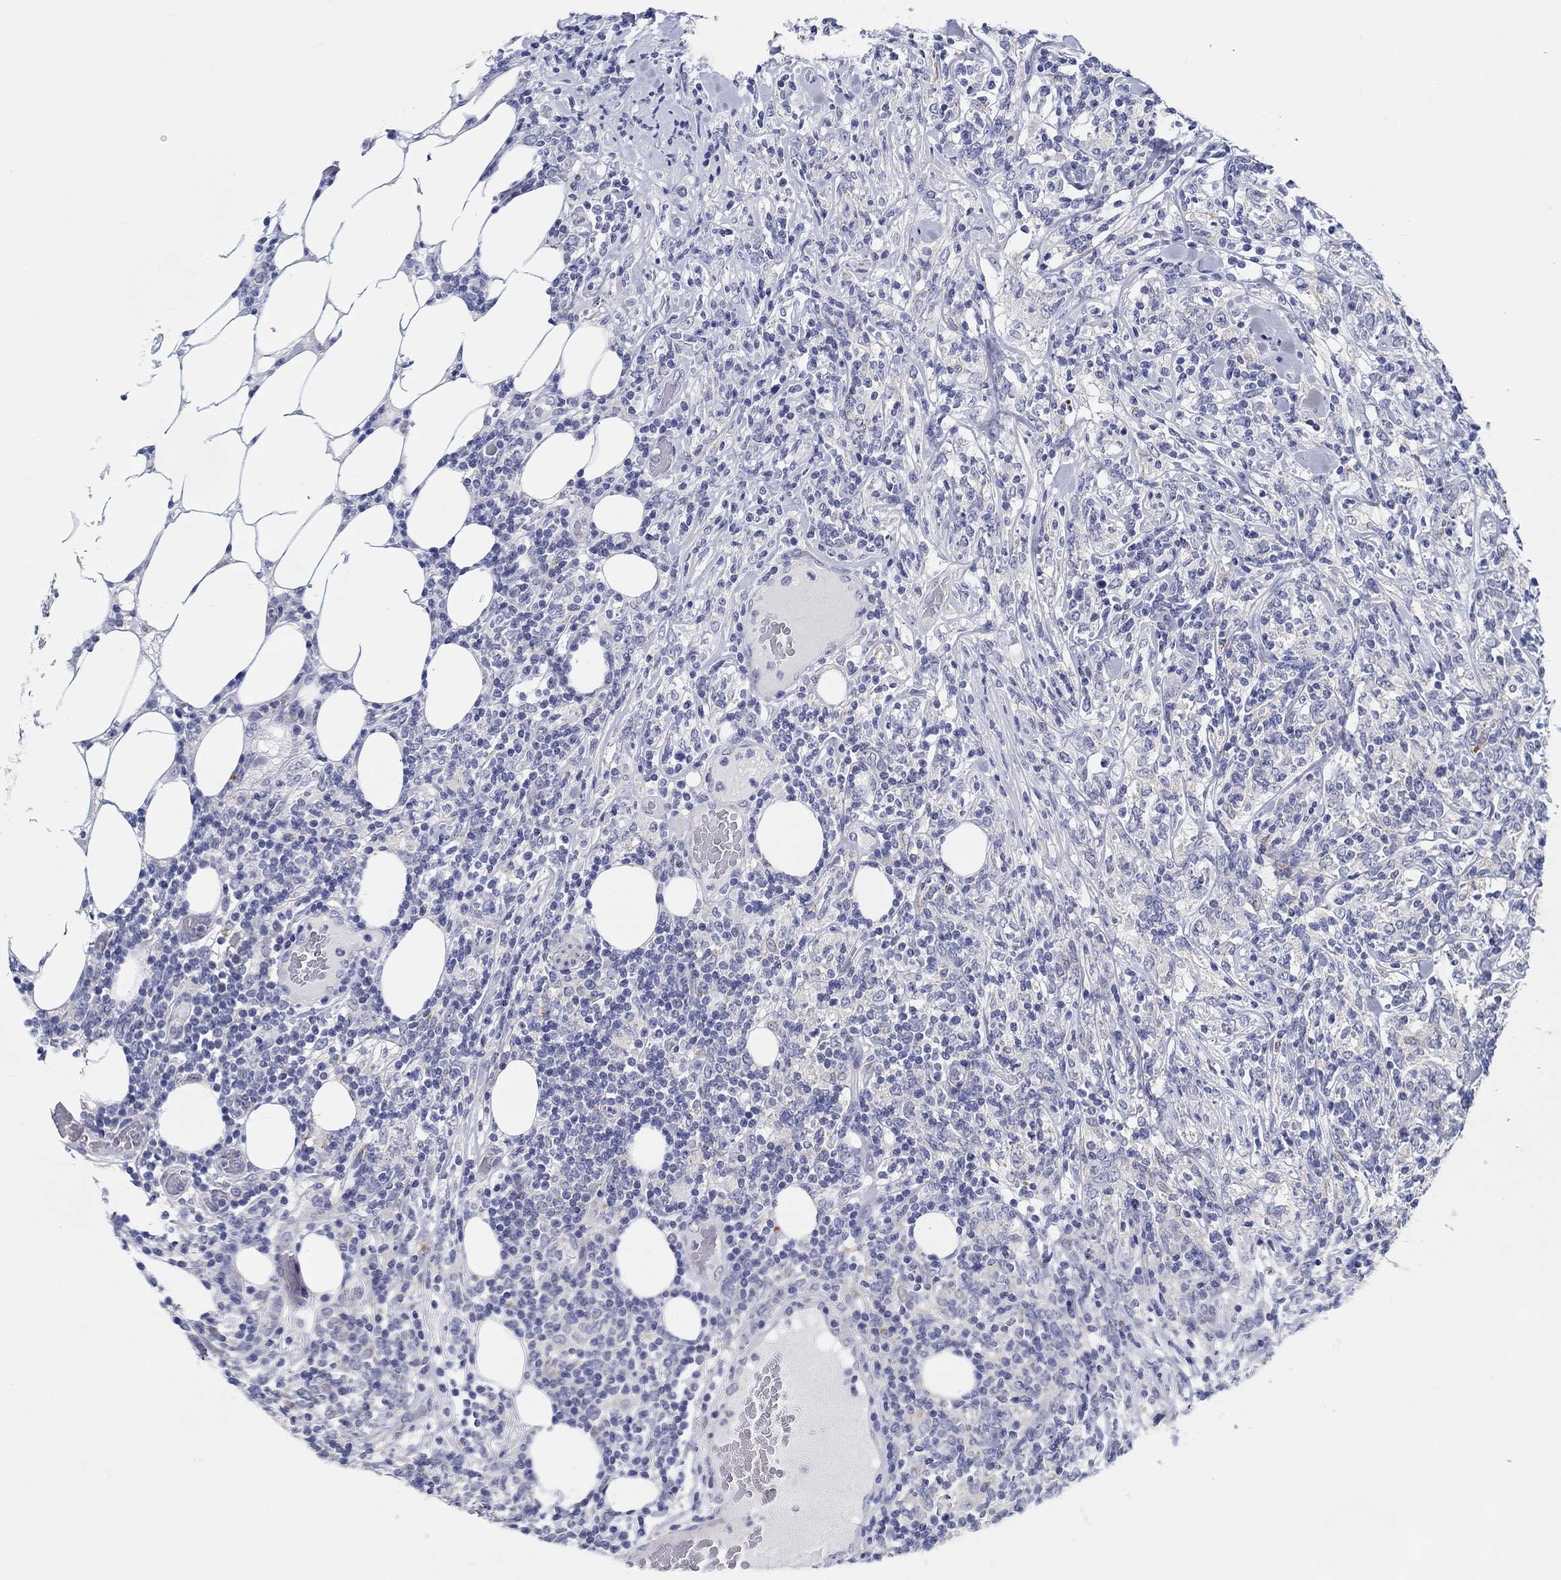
{"staining": {"intensity": "negative", "quantity": "none", "location": "none"}, "tissue": "lymphoma", "cell_type": "Tumor cells", "image_type": "cancer", "snomed": [{"axis": "morphology", "description": "Malignant lymphoma, non-Hodgkin's type, High grade"}, {"axis": "topography", "description": "Lymph node"}], "caption": "Immunohistochemistry of human lymphoma reveals no expression in tumor cells.", "gene": "RAP1GAP", "patient": {"sex": "female", "age": 84}}